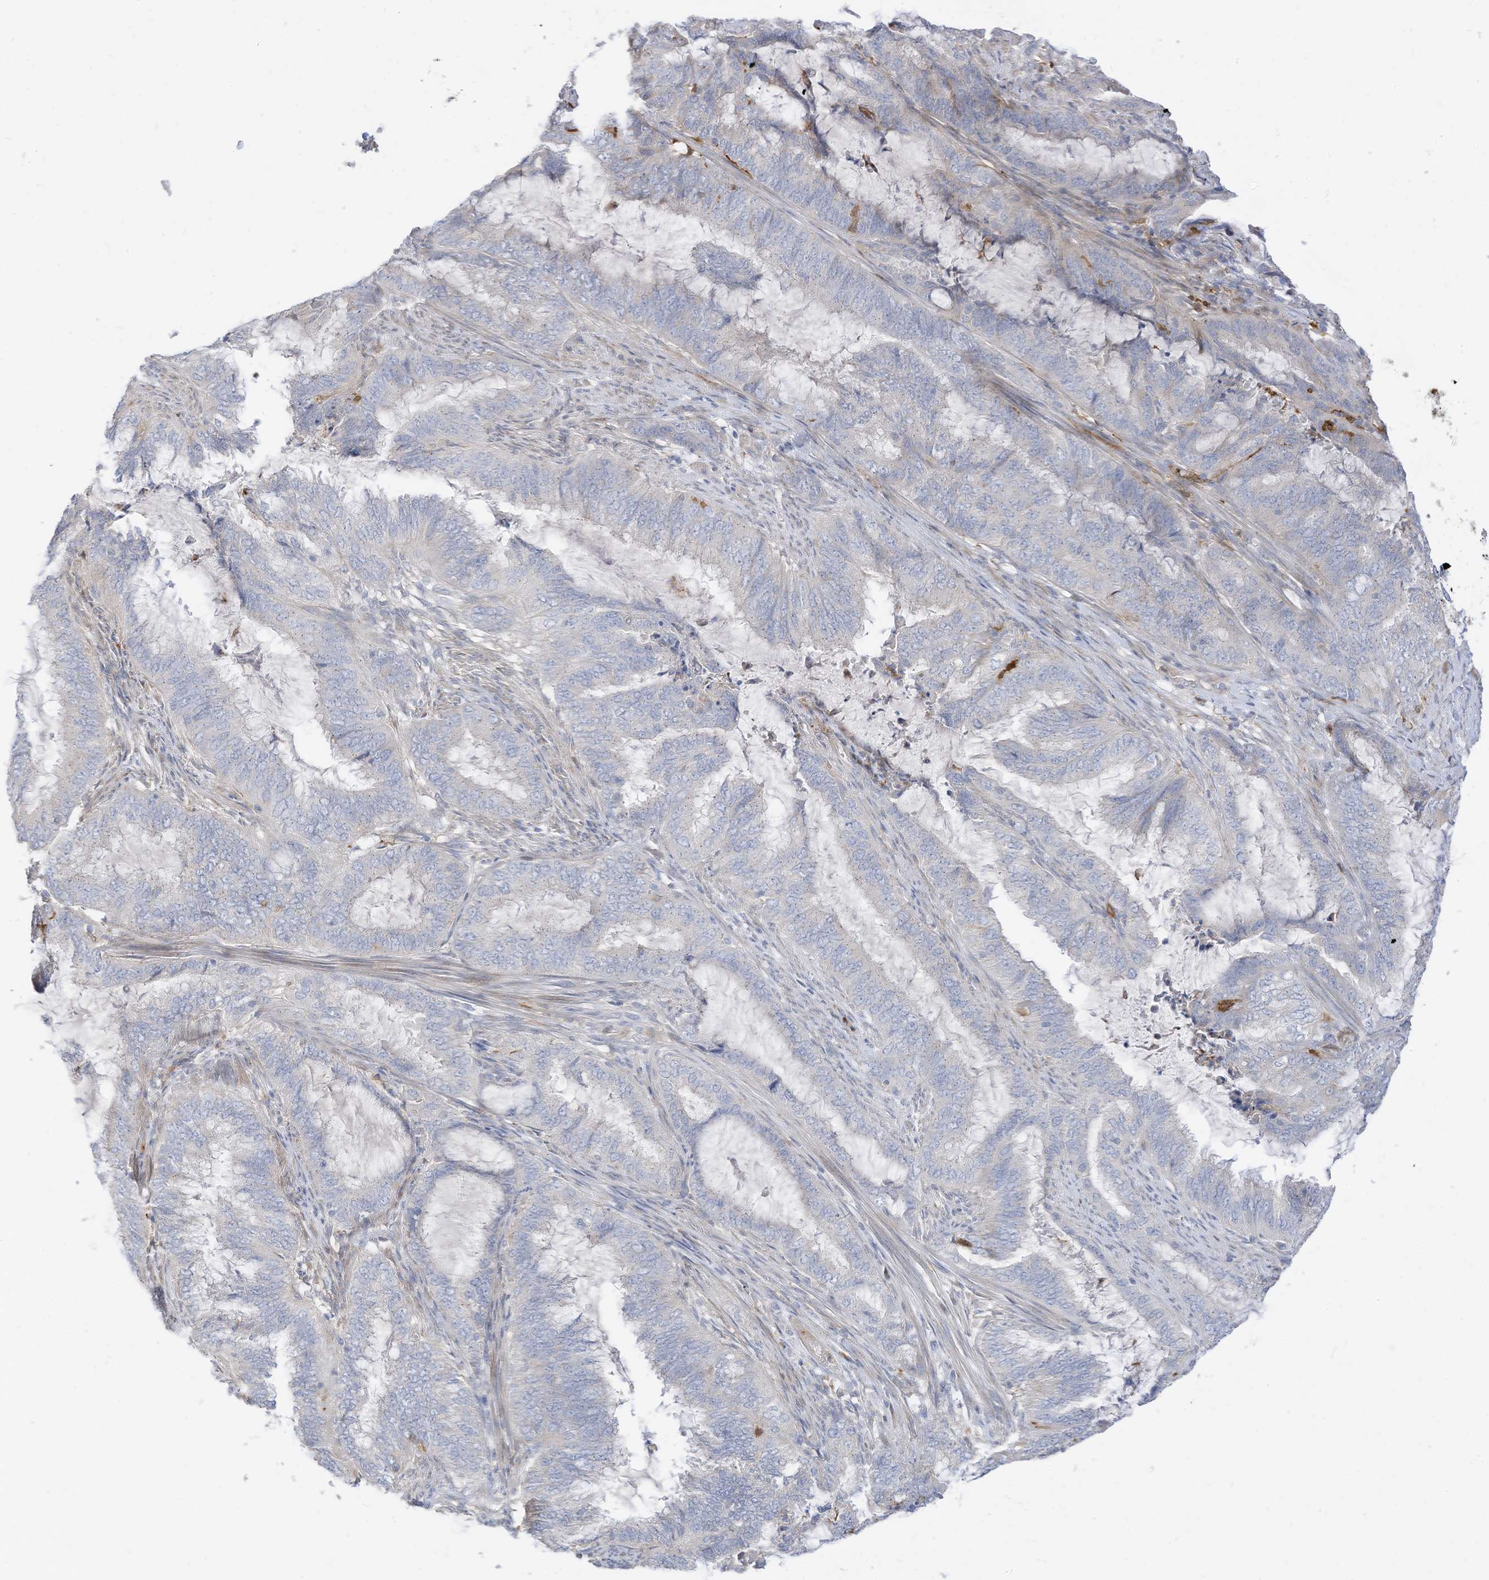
{"staining": {"intensity": "negative", "quantity": "none", "location": "none"}, "tissue": "endometrial cancer", "cell_type": "Tumor cells", "image_type": "cancer", "snomed": [{"axis": "morphology", "description": "Adenocarcinoma, NOS"}, {"axis": "topography", "description": "Endometrium"}], "caption": "Tumor cells show no significant staining in endometrial cancer (adenocarcinoma).", "gene": "ATP13A1", "patient": {"sex": "female", "age": 51}}